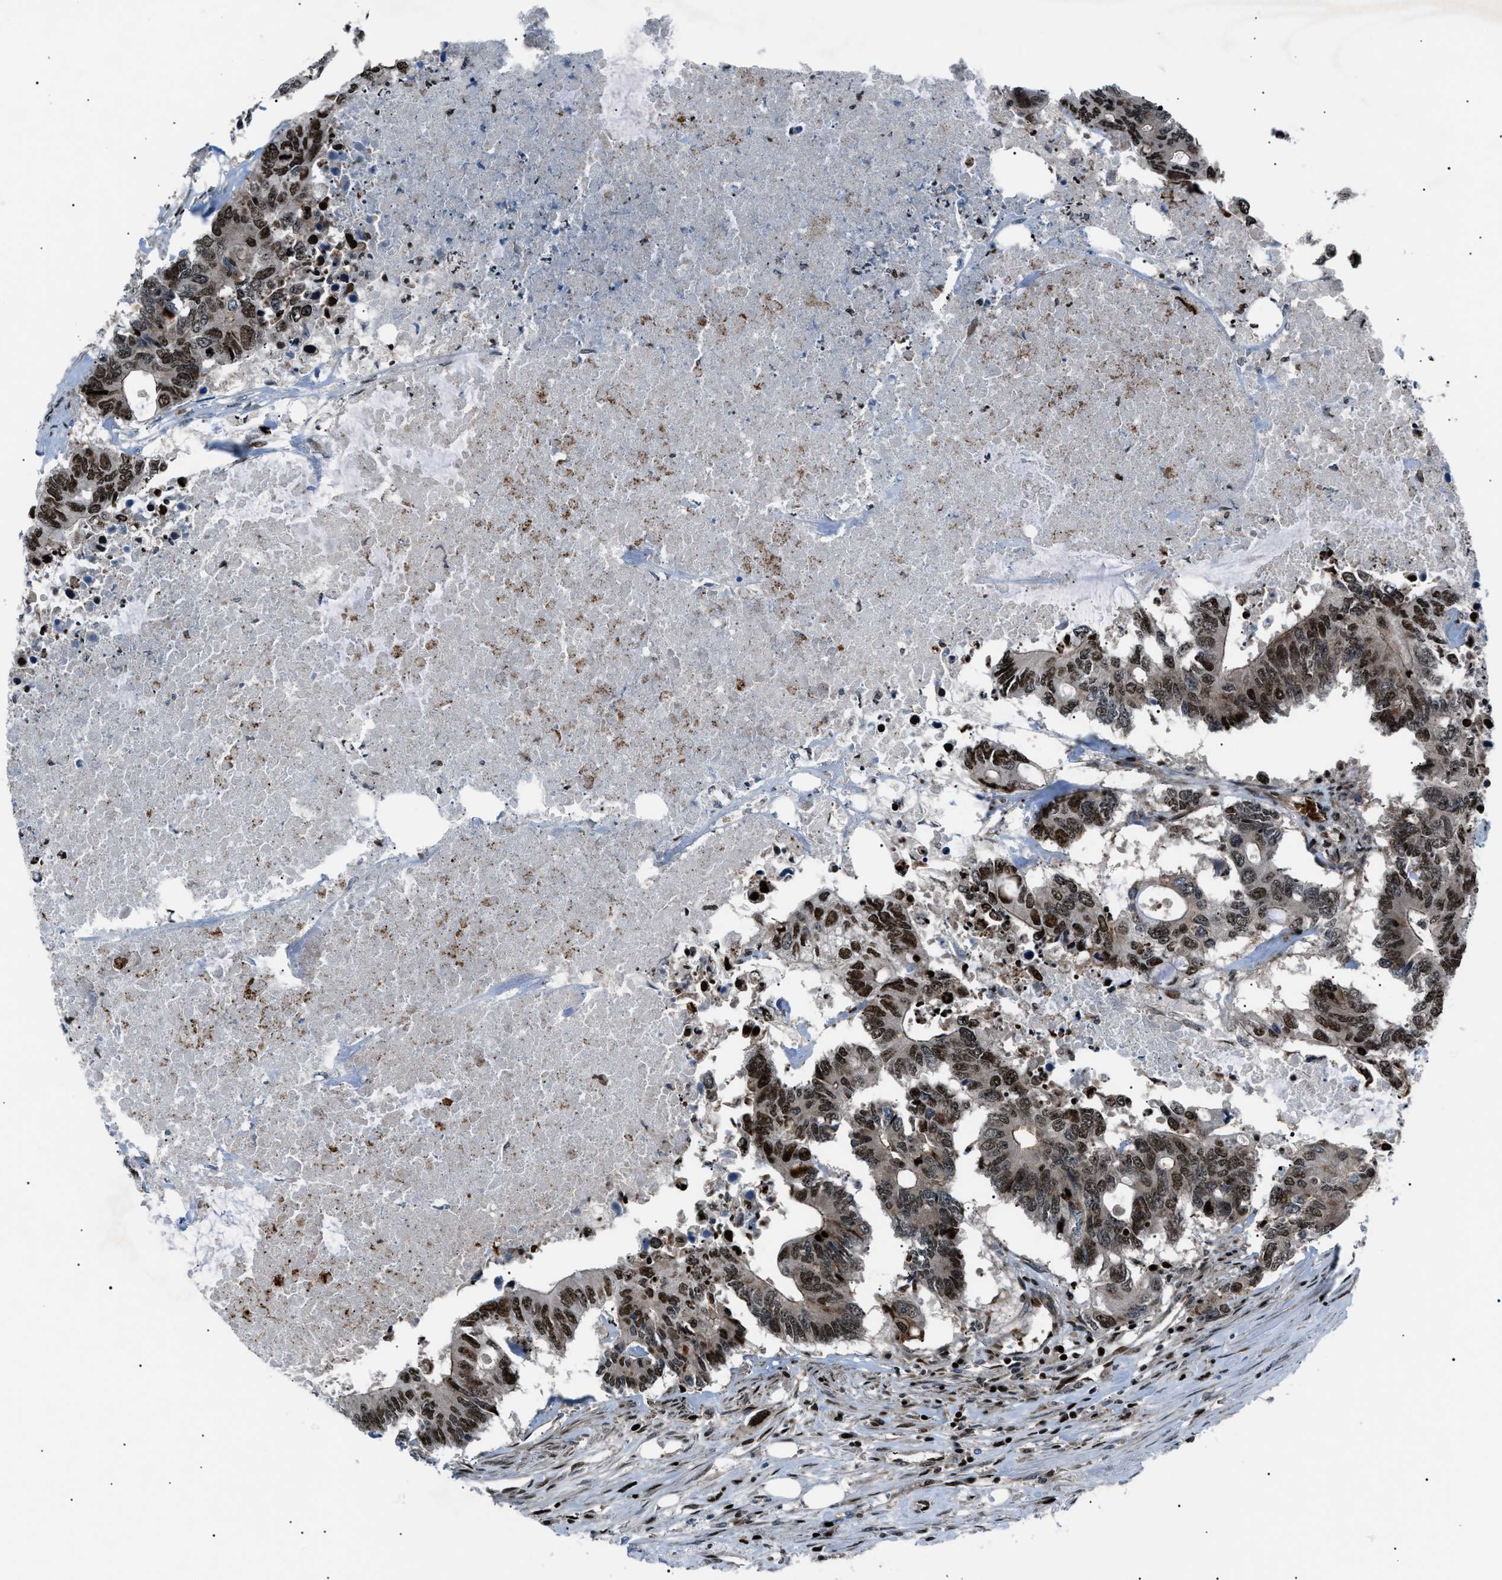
{"staining": {"intensity": "moderate", "quantity": ">75%", "location": "nuclear"}, "tissue": "colorectal cancer", "cell_type": "Tumor cells", "image_type": "cancer", "snomed": [{"axis": "morphology", "description": "Adenocarcinoma, NOS"}, {"axis": "topography", "description": "Colon"}], "caption": "Tumor cells demonstrate medium levels of moderate nuclear positivity in approximately >75% of cells in adenocarcinoma (colorectal).", "gene": "PRKX", "patient": {"sex": "male", "age": 71}}